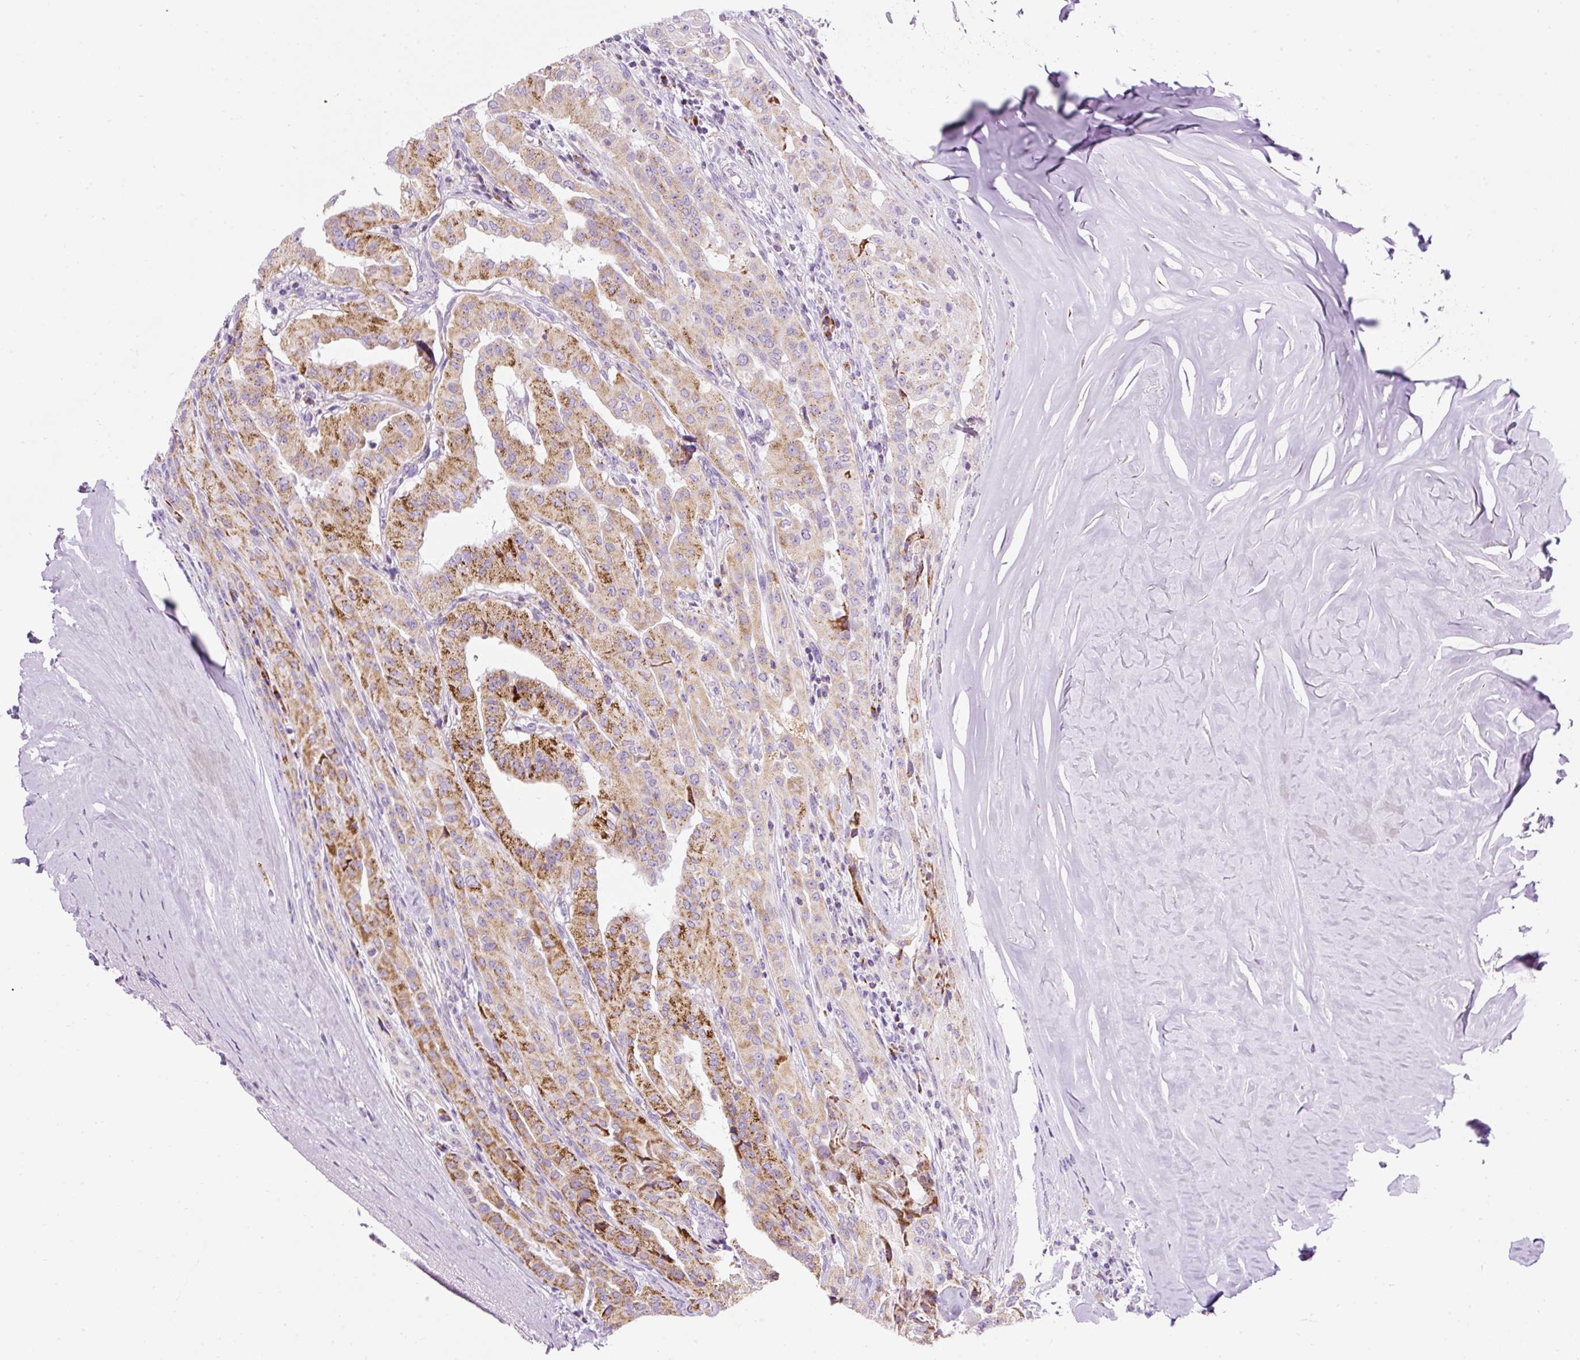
{"staining": {"intensity": "strong", "quantity": ">75%", "location": "cytoplasmic/membranous"}, "tissue": "thyroid cancer", "cell_type": "Tumor cells", "image_type": "cancer", "snomed": [{"axis": "morphology", "description": "Papillary adenocarcinoma, NOS"}, {"axis": "topography", "description": "Thyroid gland"}], "caption": "Immunohistochemistry (DAB (3,3'-diaminobenzidine)) staining of human thyroid papillary adenocarcinoma demonstrates strong cytoplasmic/membranous protein positivity in approximately >75% of tumor cells.", "gene": "PLPP2", "patient": {"sex": "female", "age": 59}}